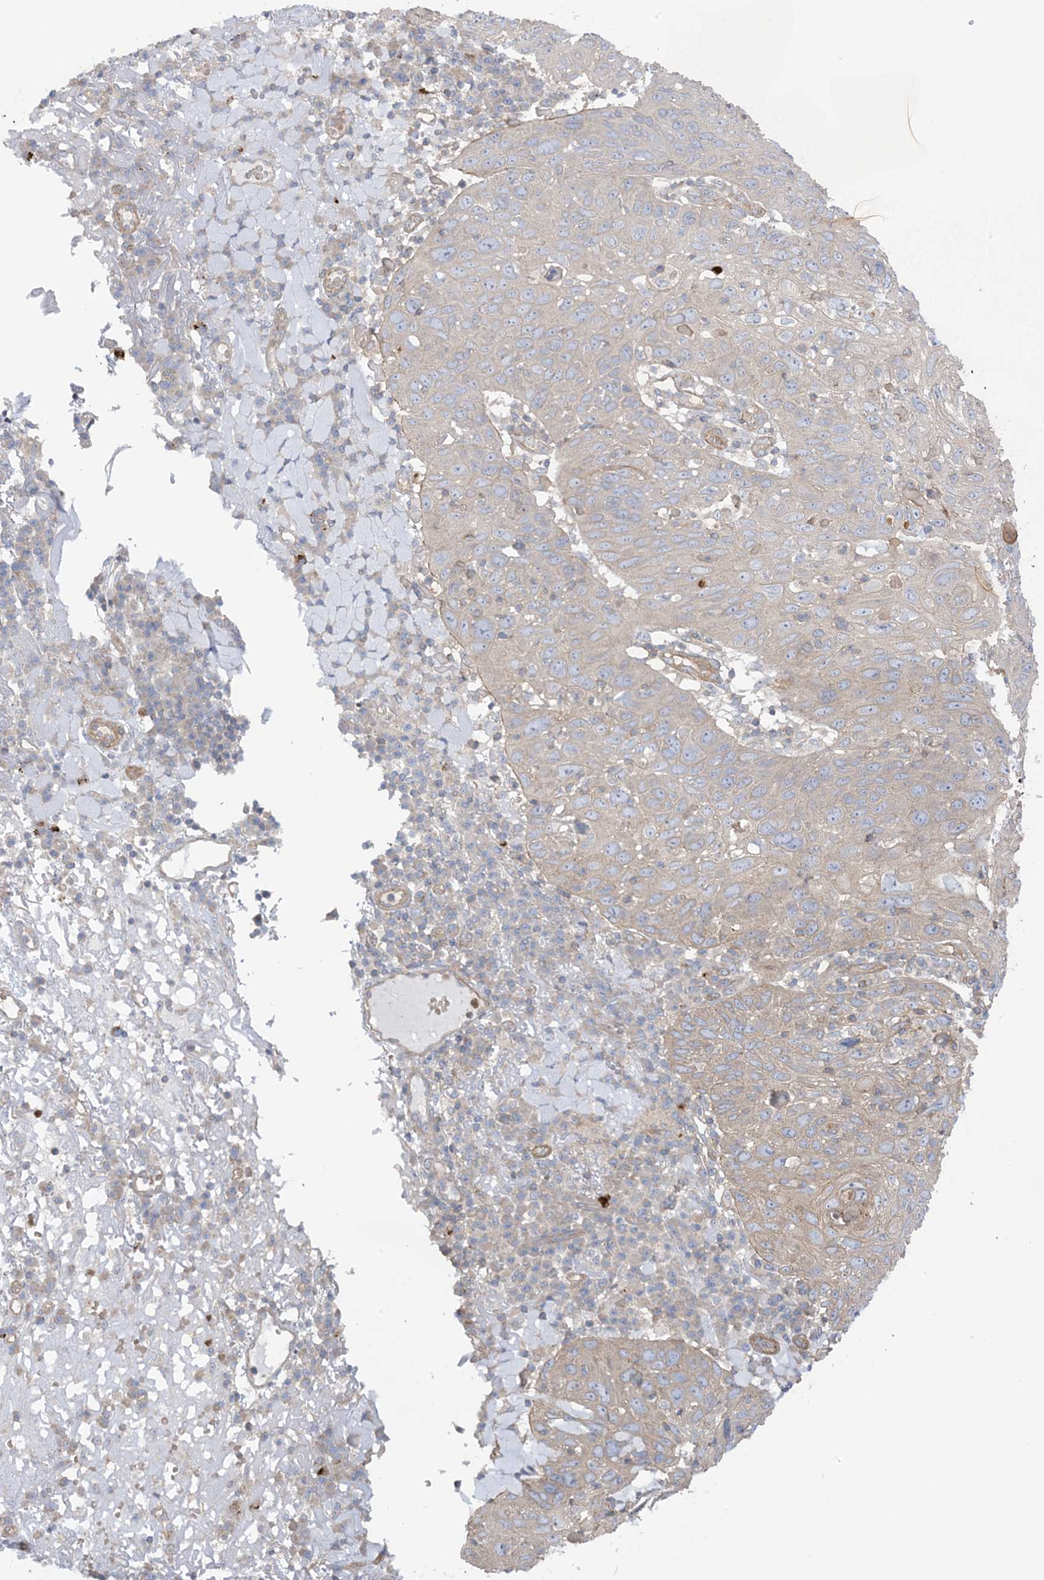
{"staining": {"intensity": "weak", "quantity": "<25%", "location": "cytoplasmic/membranous"}, "tissue": "skin cancer", "cell_type": "Tumor cells", "image_type": "cancer", "snomed": [{"axis": "morphology", "description": "Squamous cell carcinoma, NOS"}, {"axis": "topography", "description": "Skin"}], "caption": "Immunohistochemical staining of human skin squamous cell carcinoma reveals no significant staining in tumor cells. (Brightfield microscopy of DAB immunohistochemistry (IHC) at high magnification).", "gene": "ICMT", "patient": {"sex": "female", "age": 90}}